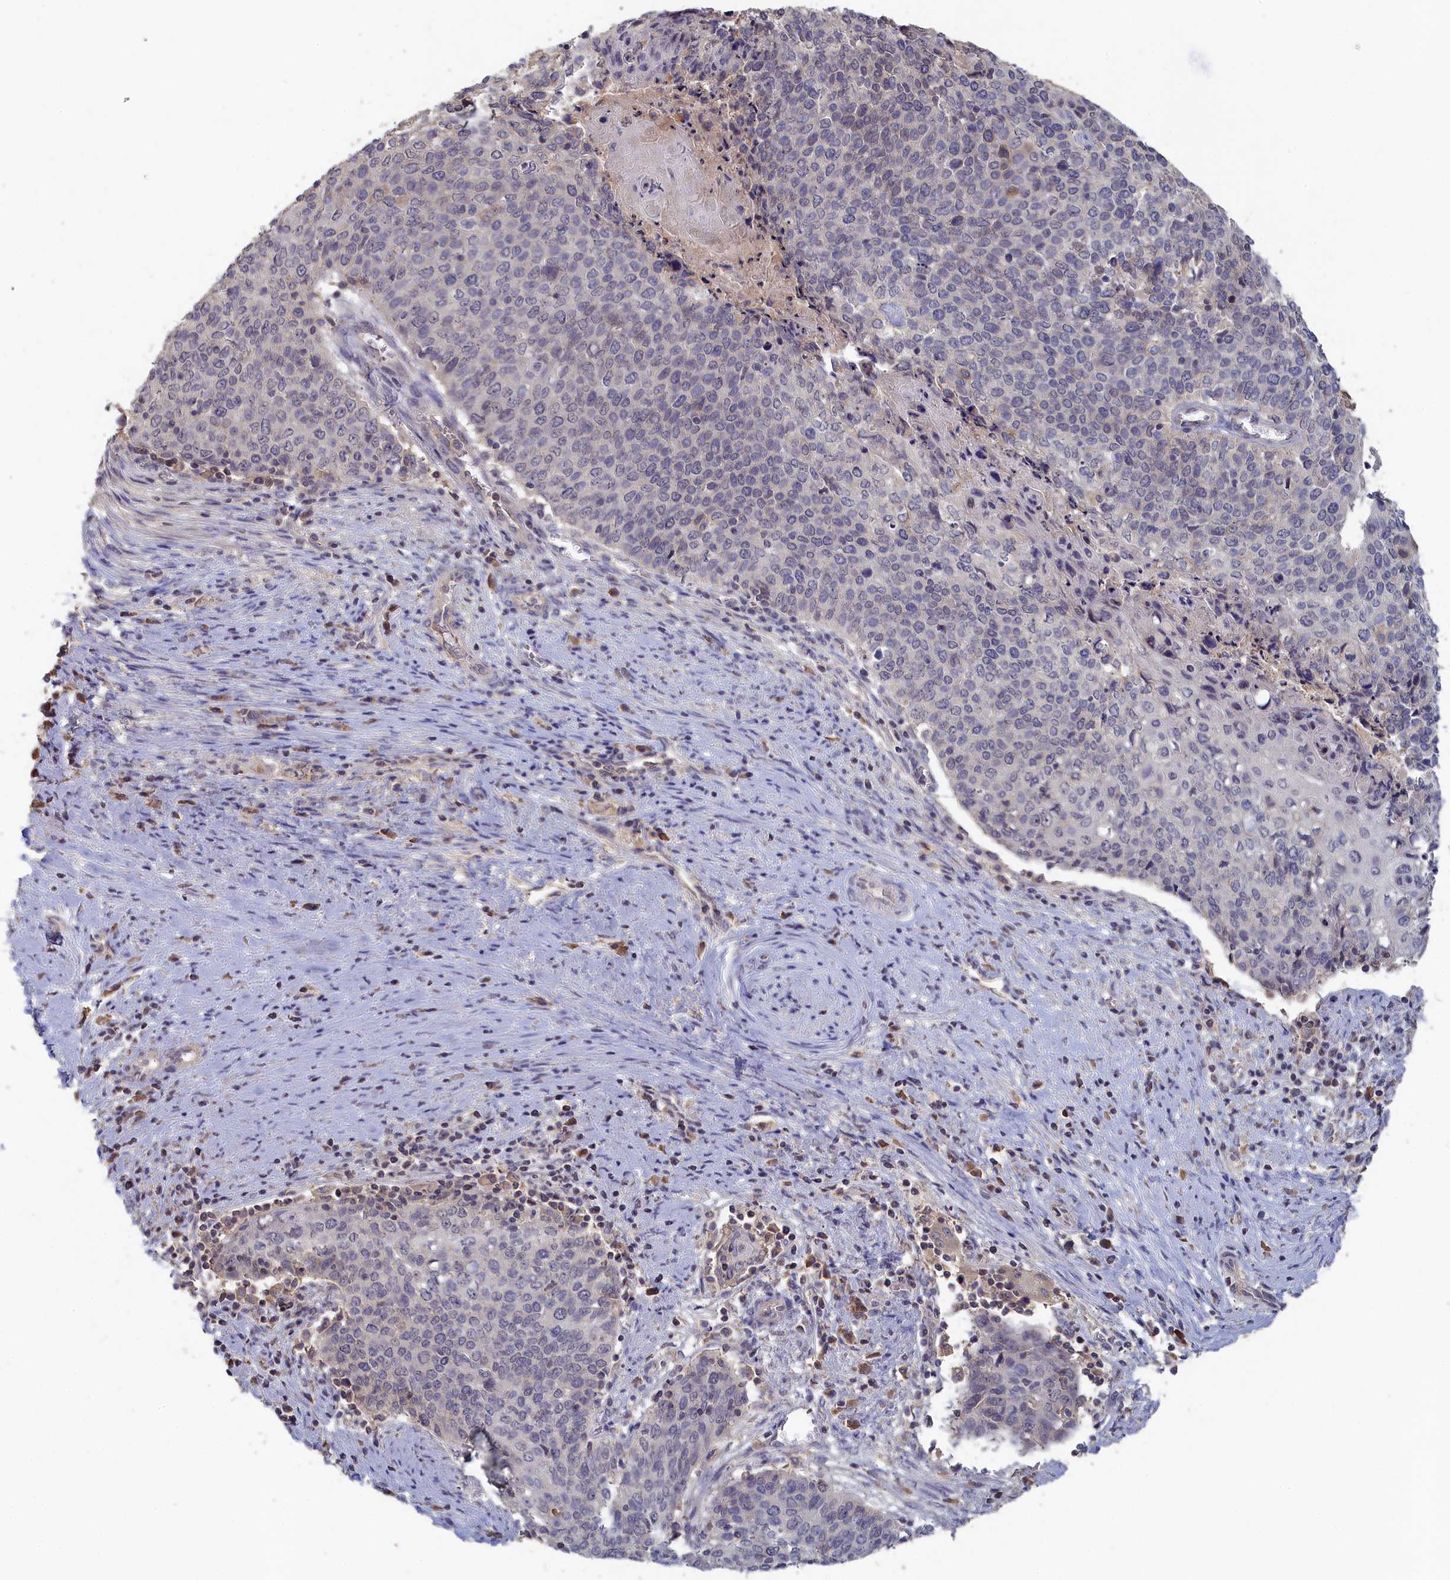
{"staining": {"intensity": "negative", "quantity": "none", "location": "none"}, "tissue": "cervical cancer", "cell_type": "Tumor cells", "image_type": "cancer", "snomed": [{"axis": "morphology", "description": "Squamous cell carcinoma, NOS"}, {"axis": "topography", "description": "Cervix"}], "caption": "DAB immunohistochemical staining of cervical squamous cell carcinoma shows no significant staining in tumor cells.", "gene": "CELF5", "patient": {"sex": "female", "age": 39}}